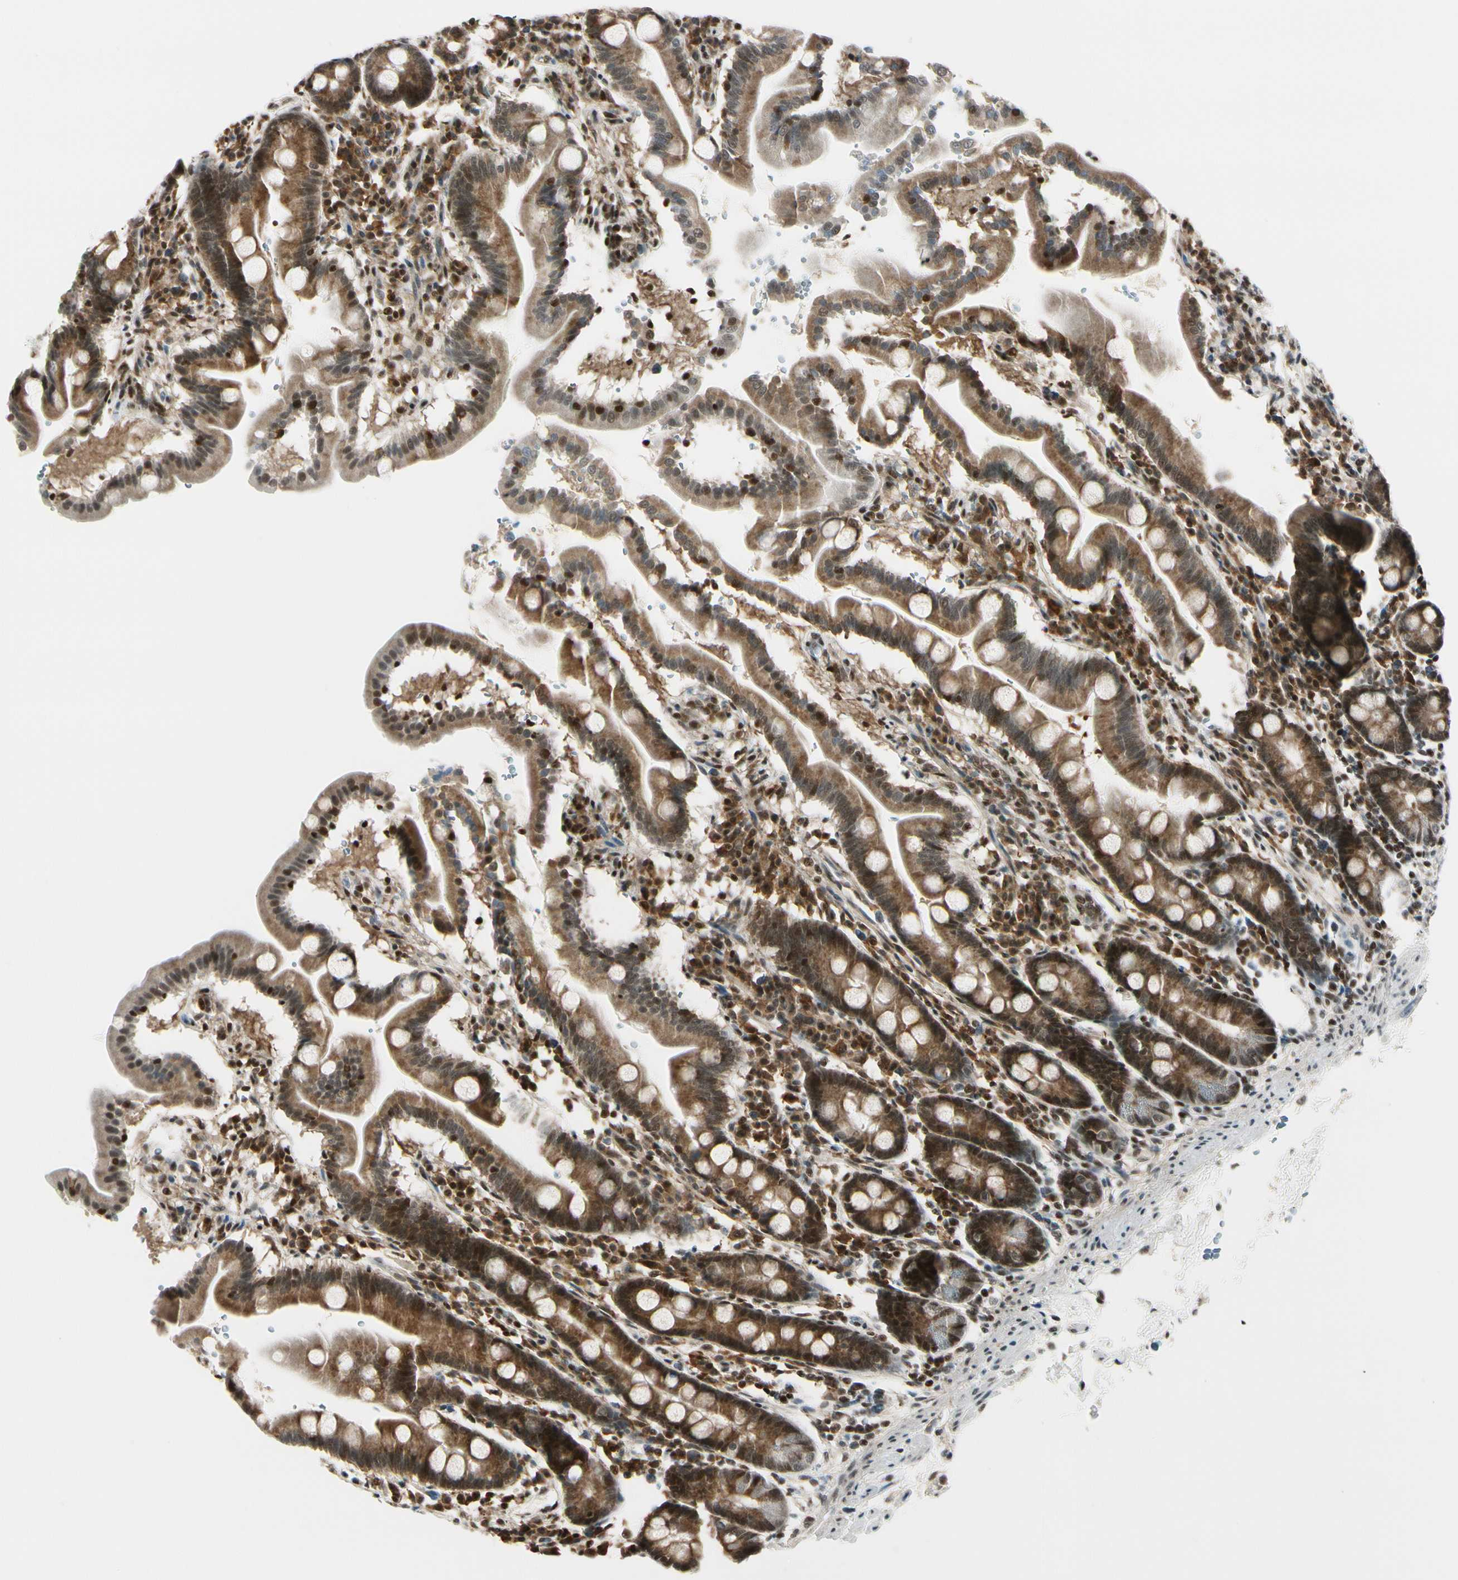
{"staining": {"intensity": "strong", "quantity": ">75%", "location": "cytoplasmic/membranous,nuclear"}, "tissue": "duodenum", "cell_type": "Glandular cells", "image_type": "normal", "snomed": [{"axis": "morphology", "description": "Normal tissue, NOS"}, {"axis": "topography", "description": "Duodenum"}], "caption": "A high amount of strong cytoplasmic/membranous,nuclear staining is present in about >75% of glandular cells in normal duodenum. Nuclei are stained in blue.", "gene": "DAXX", "patient": {"sex": "male", "age": 50}}